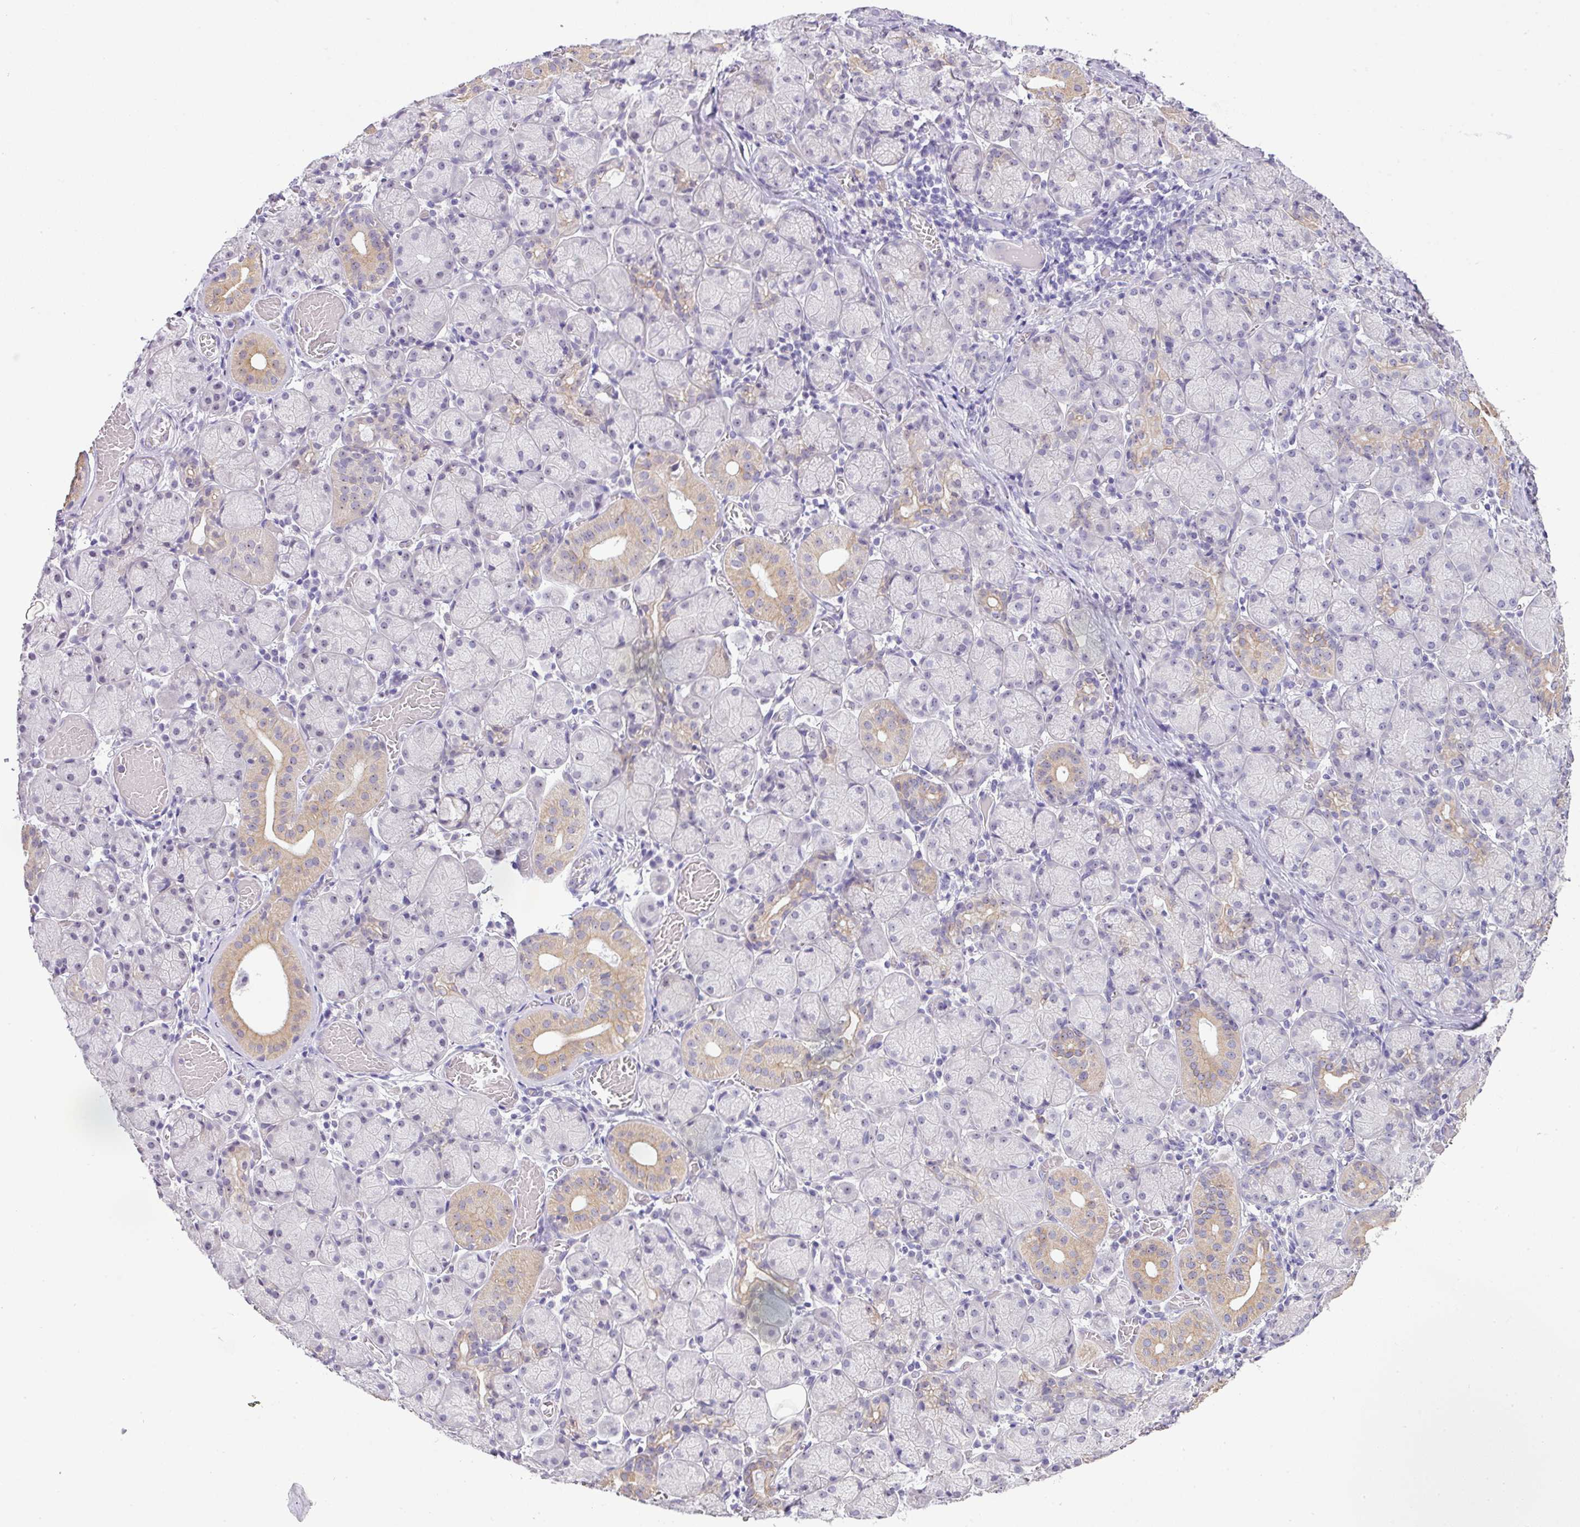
{"staining": {"intensity": "moderate", "quantity": "<25%", "location": "cytoplasmic/membranous,nuclear"}, "tissue": "salivary gland", "cell_type": "Glandular cells", "image_type": "normal", "snomed": [{"axis": "morphology", "description": "Normal tissue, NOS"}, {"axis": "topography", "description": "Salivary gland"}], "caption": "High-power microscopy captured an IHC image of benign salivary gland, revealing moderate cytoplasmic/membranous,nuclear staining in approximately <25% of glandular cells.", "gene": "GCG", "patient": {"sex": "female", "age": 24}}